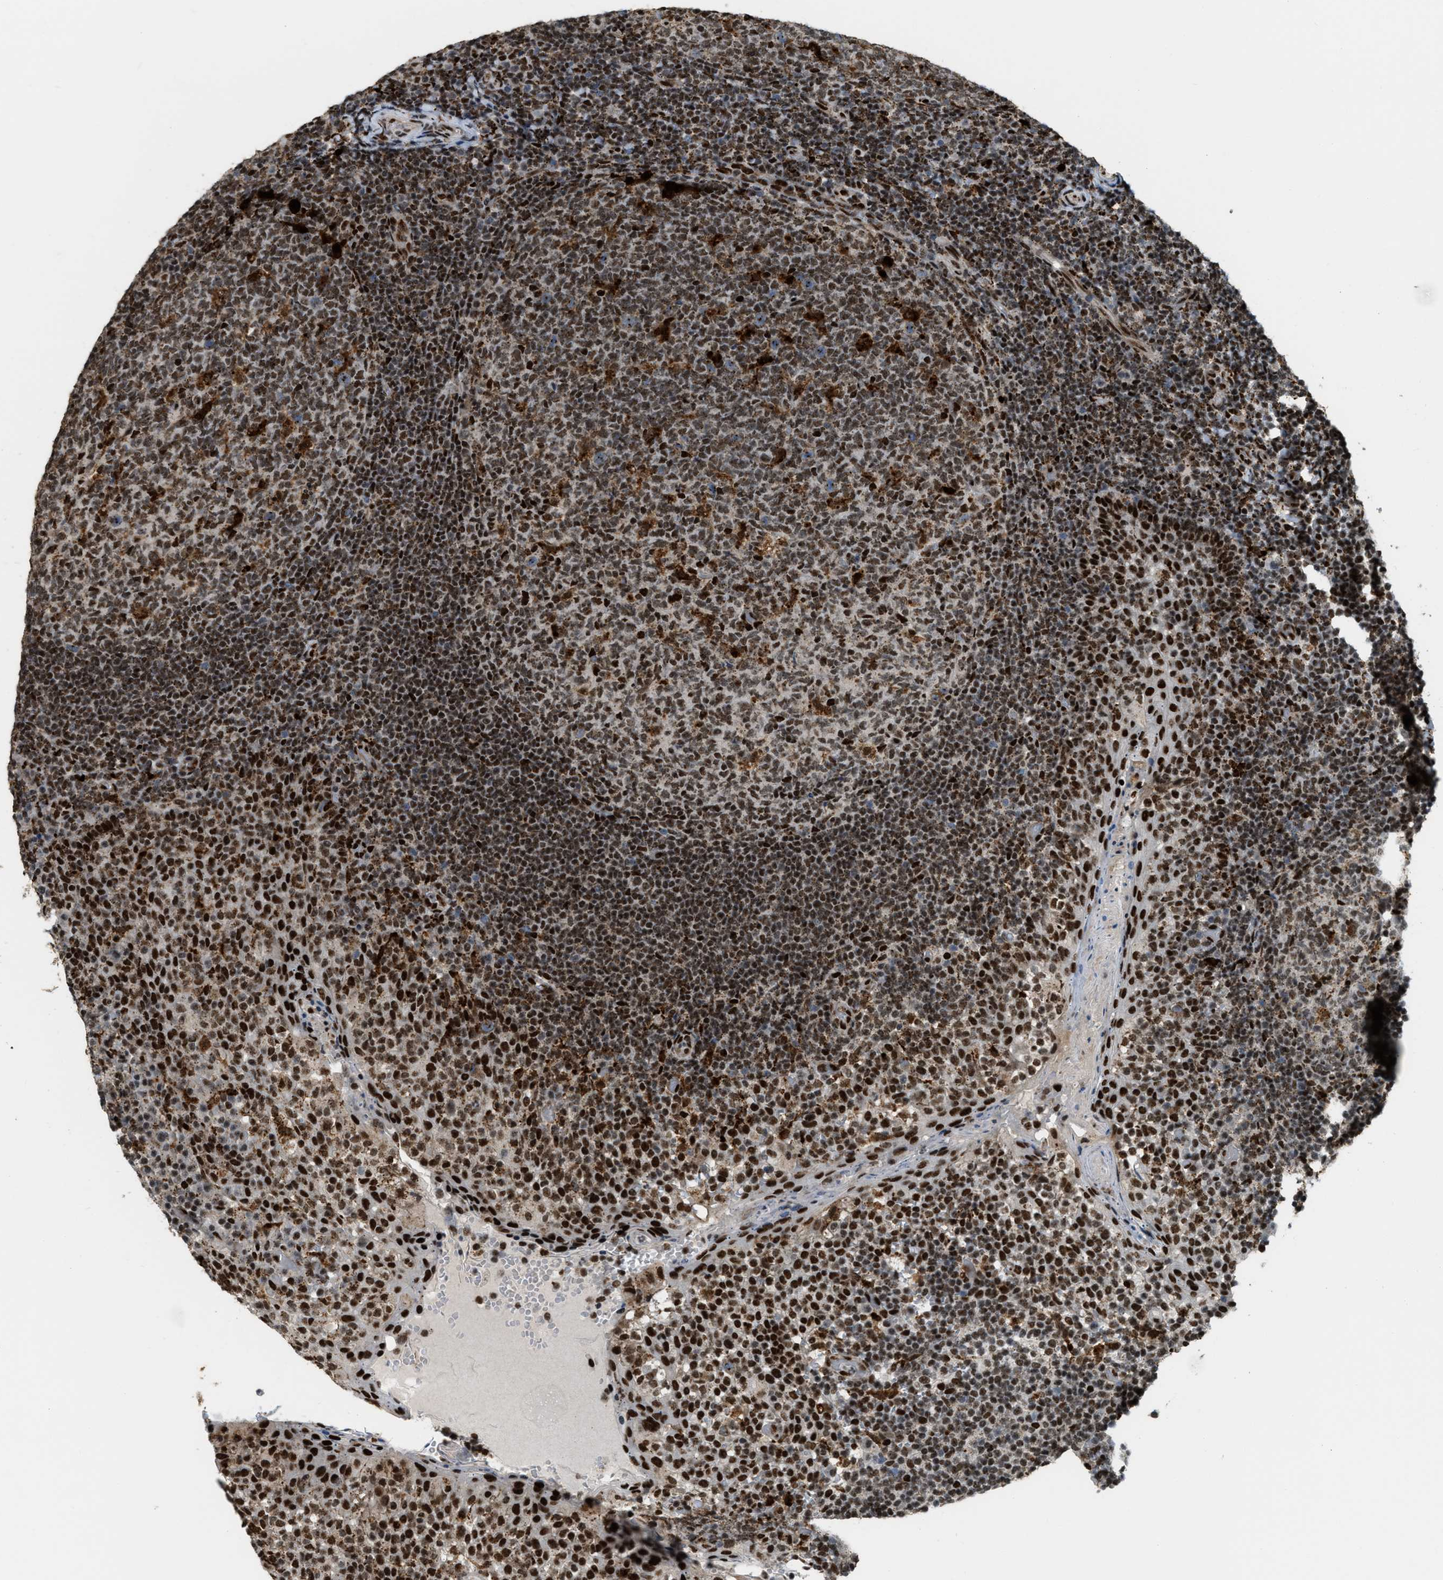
{"staining": {"intensity": "moderate", "quantity": ">75%", "location": "cytoplasmic/membranous,nuclear"}, "tissue": "tonsil", "cell_type": "Germinal center cells", "image_type": "normal", "snomed": [{"axis": "morphology", "description": "Normal tissue, NOS"}, {"axis": "topography", "description": "Tonsil"}], "caption": "A high-resolution image shows immunohistochemistry staining of unremarkable tonsil, which demonstrates moderate cytoplasmic/membranous,nuclear expression in about >75% of germinal center cells.", "gene": "NUMA1", "patient": {"sex": "female", "age": 19}}